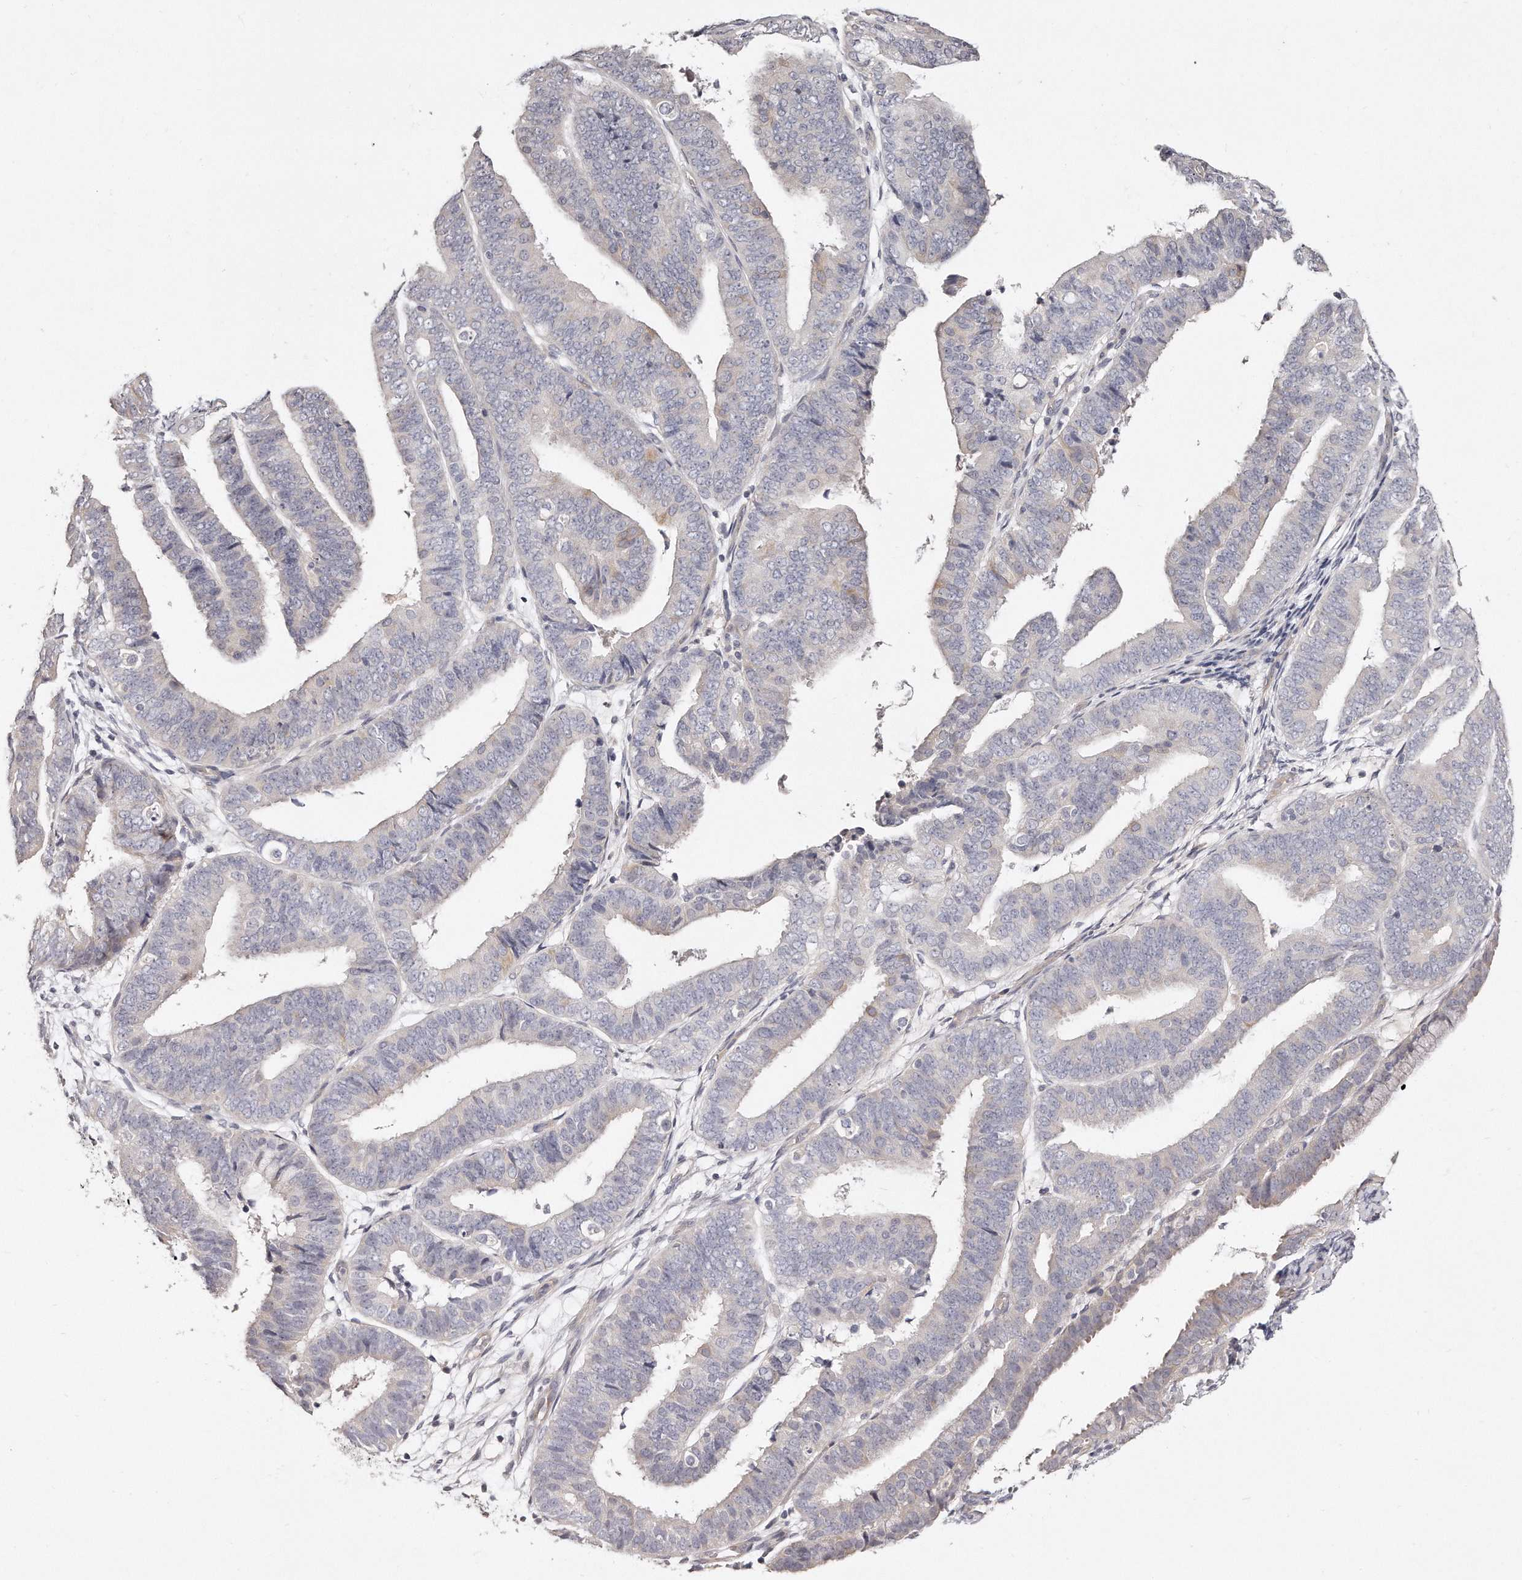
{"staining": {"intensity": "negative", "quantity": "none", "location": "none"}, "tissue": "endometrial cancer", "cell_type": "Tumor cells", "image_type": "cancer", "snomed": [{"axis": "morphology", "description": "Adenocarcinoma, NOS"}, {"axis": "topography", "description": "Endometrium"}], "caption": "Protein analysis of endometrial cancer exhibits no significant positivity in tumor cells.", "gene": "TTLL4", "patient": {"sex": "female", "age": 63}}